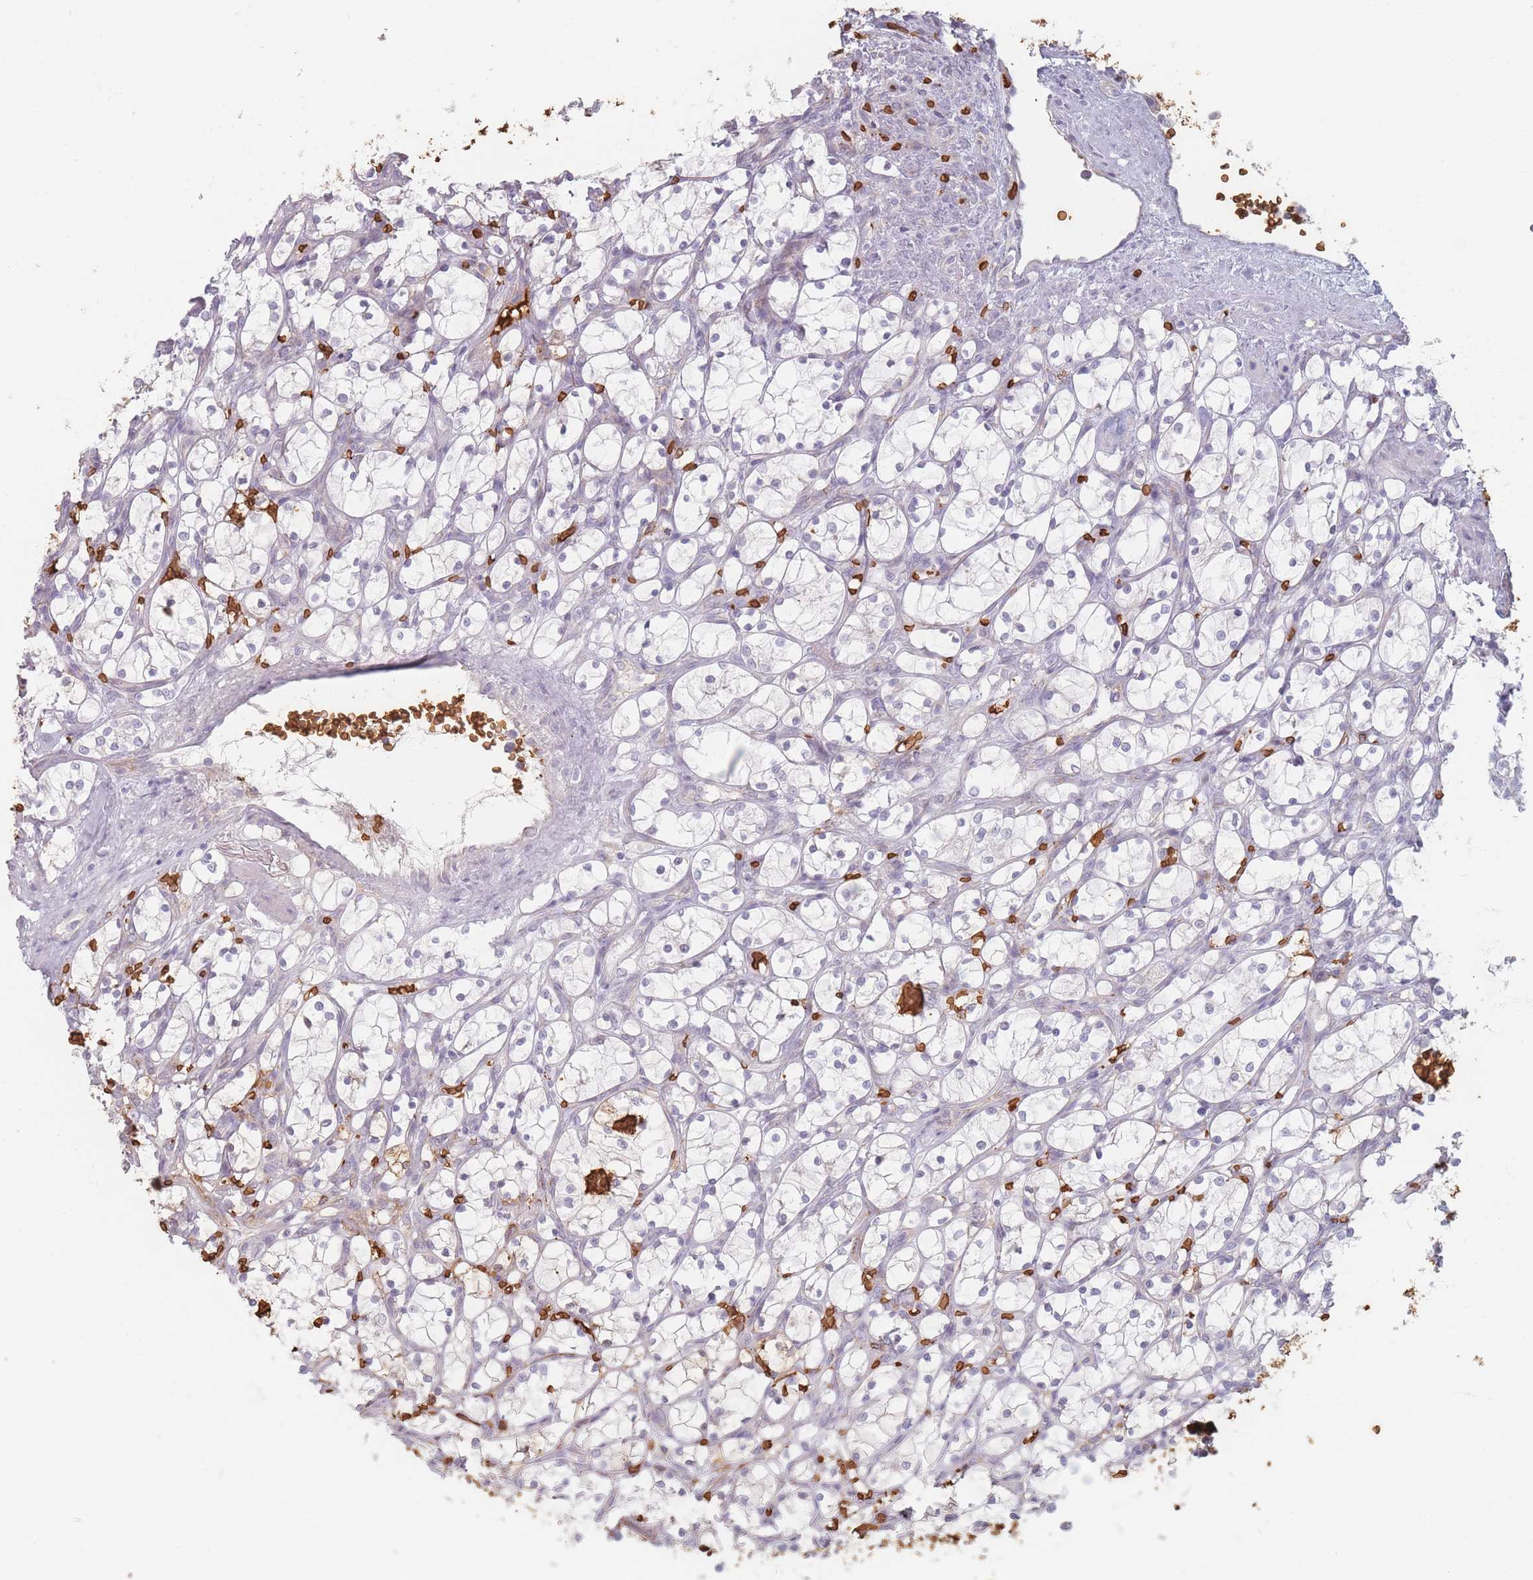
{"staining": {"intensity": "negative", "quantity": "none", "location": "none"}, "tissue": "renal cancer", "cell_type": "Tumor cells", "image_type": "cancer", "snomed": [{"axis": "morphology", "description": "Adenocarcinoma, NOS"}, {"axis": "topography", "description": "Kidney"}], "caption": "Tumor cells are negative for brown protein staining in adenocarcinoma (renal).", "gene": "SLC2A6", "patient": {"sex": "female", "age": 69}}